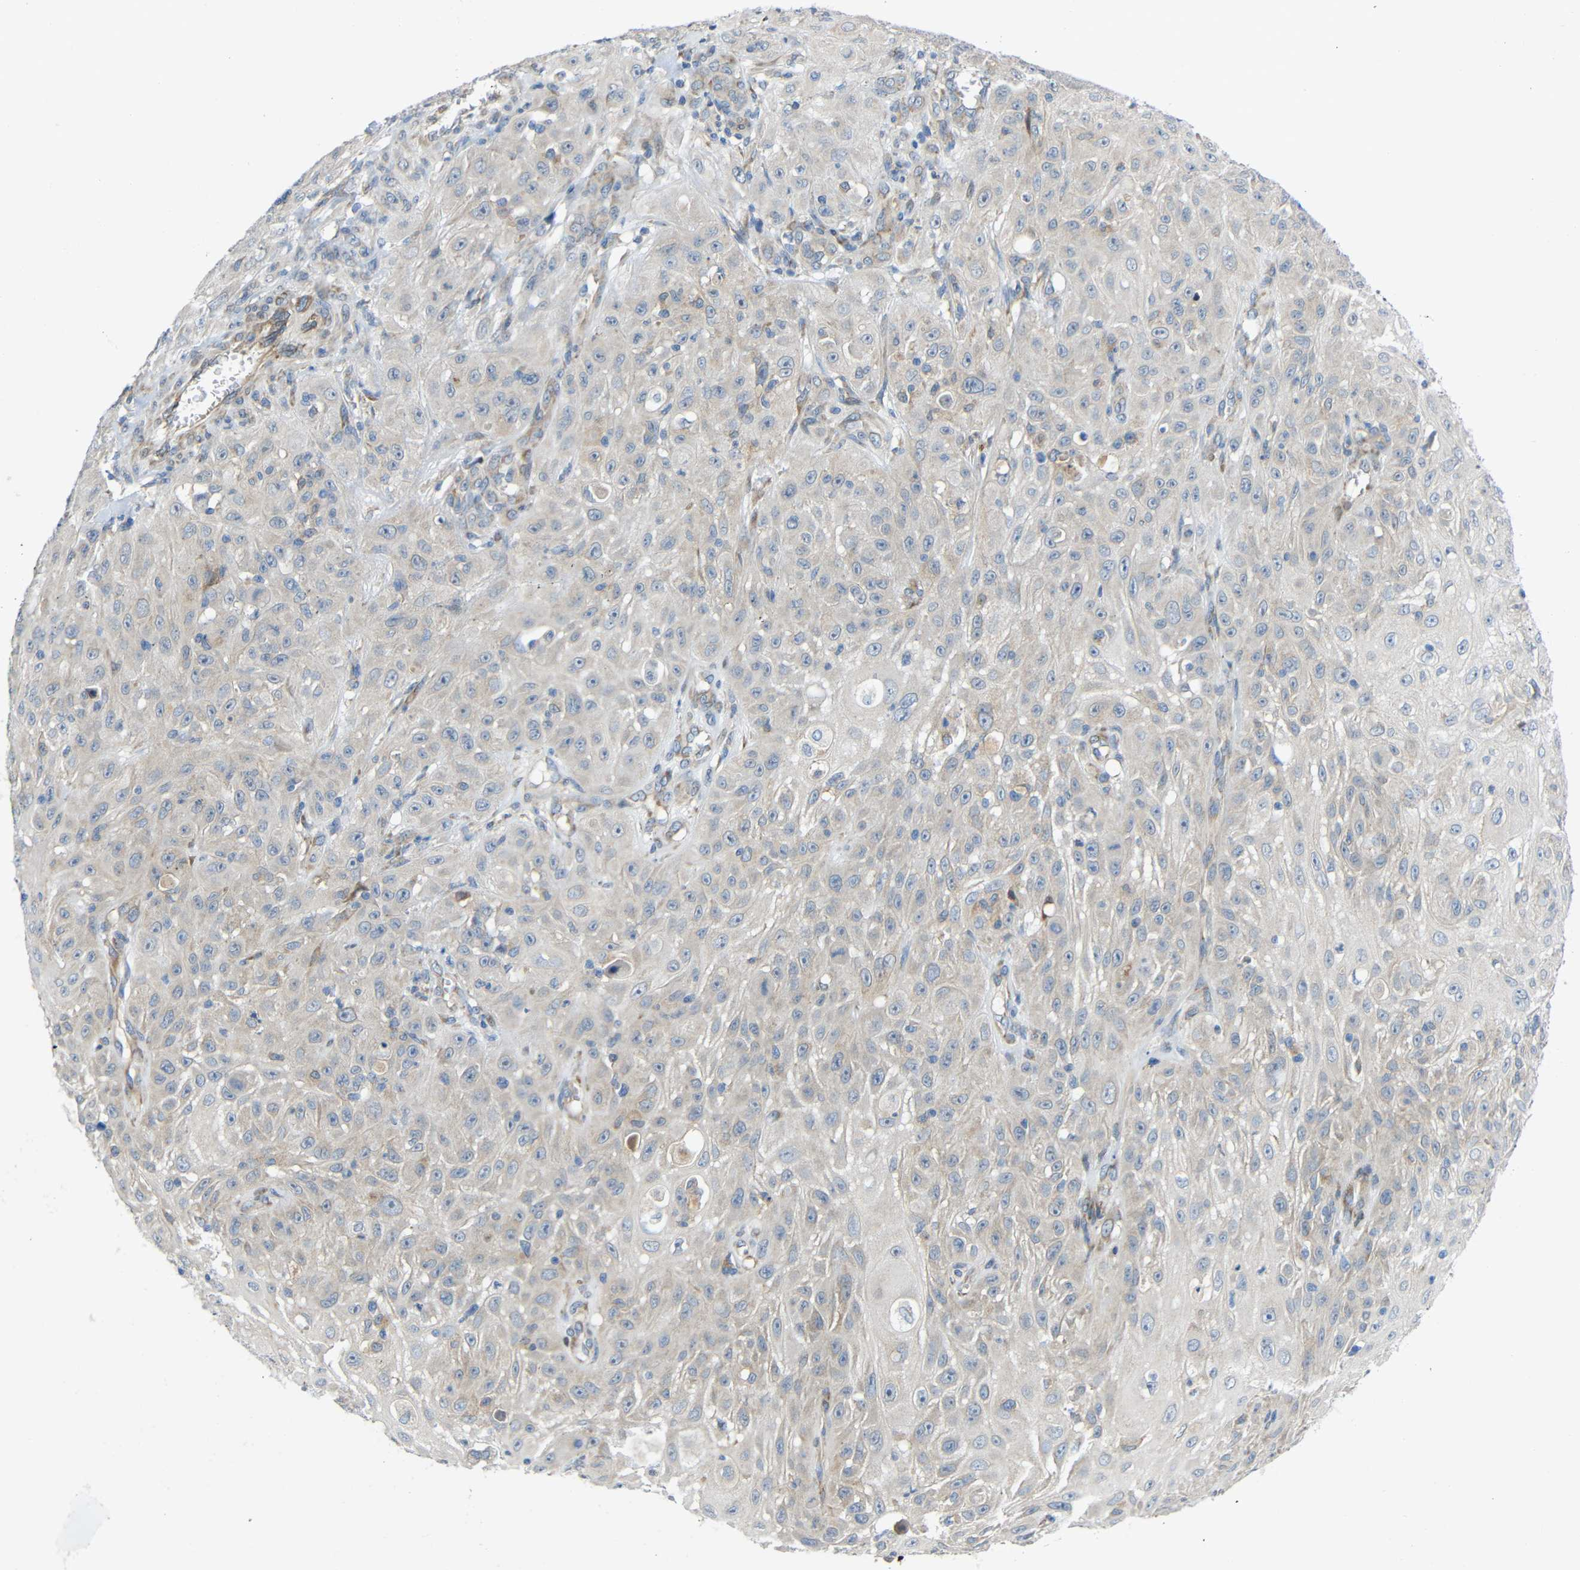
{"staining": {"intensity": "negative", "quantity": "none", "location": "none"}, "tissue": "skin cancer", "cell_type": "Tumor cells", "image_type": "cancer", "snomed": [{"axis": "morphology", "description": "Squamous cell carcinoma, NOS"}, {"axis": "topography", "description": "Skin"}], "caption": "Immunohistochemical staining of human skin cancer (squamous cell carcinoma) shows no significant staining in tumor cells.", "gene": "TMEM25", "patient": {"sex": "male", "age": 75}}